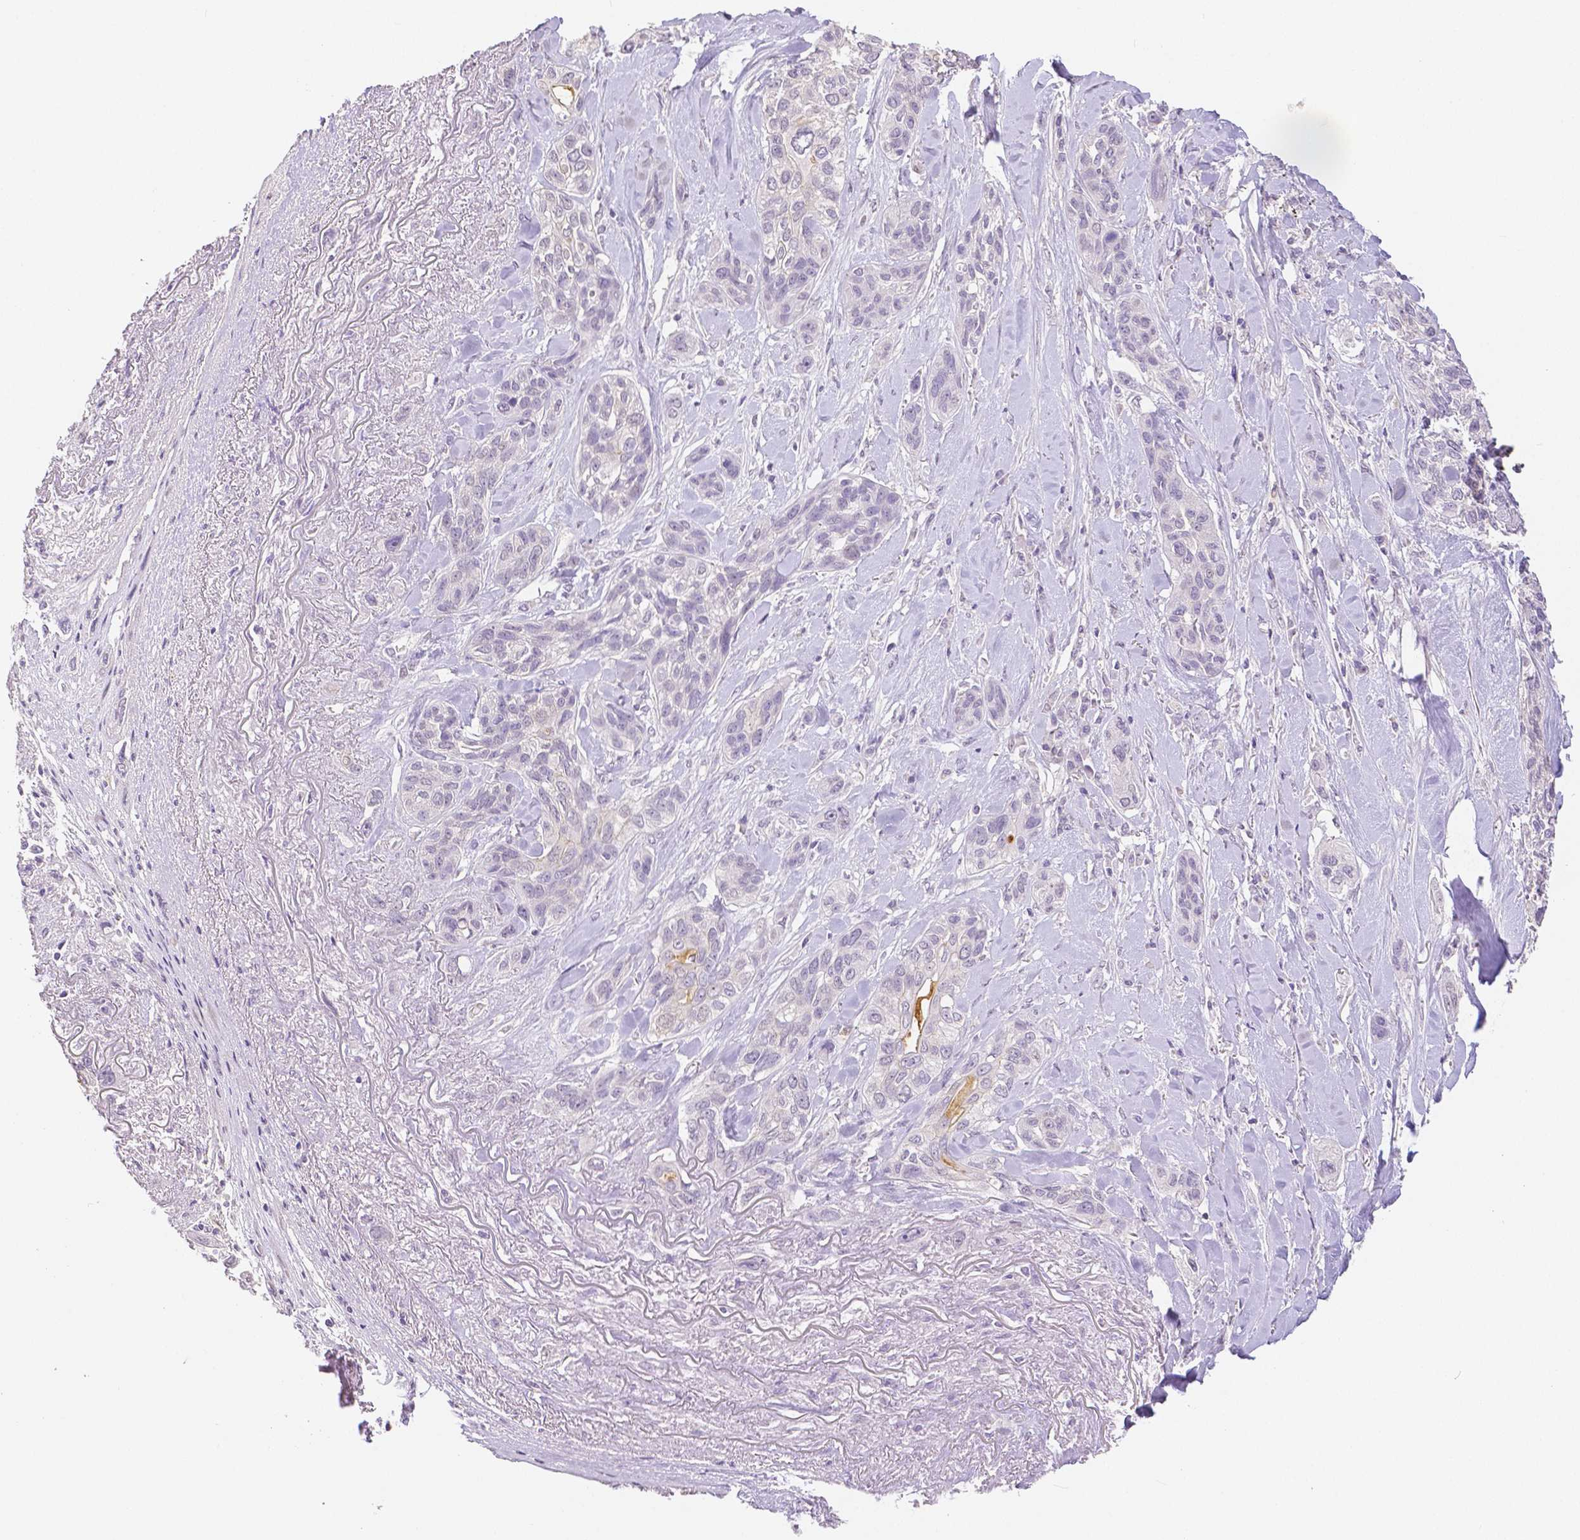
{"staining": {"intensity": "moderate", "quantity": "<25%", "location": "cytoplasmic/membranous"}, "tissue": "lung cancer", "cell_type": "Tumor cells", "image_type": "cancer", "snomed": [{"axis": "morphology", "description": "Squamous cell carcinoma, NOS"}, {"axis": "topography", "description": "Lung"}], "caption": "Tumor cells exhibit low levels of moderate cytoplasmic/membranous positivity in approximately <25% of cells in human lung squamous cell carcinoma.", "gene": "OCLN", "patient": {"sex": "female", "age": 70}}